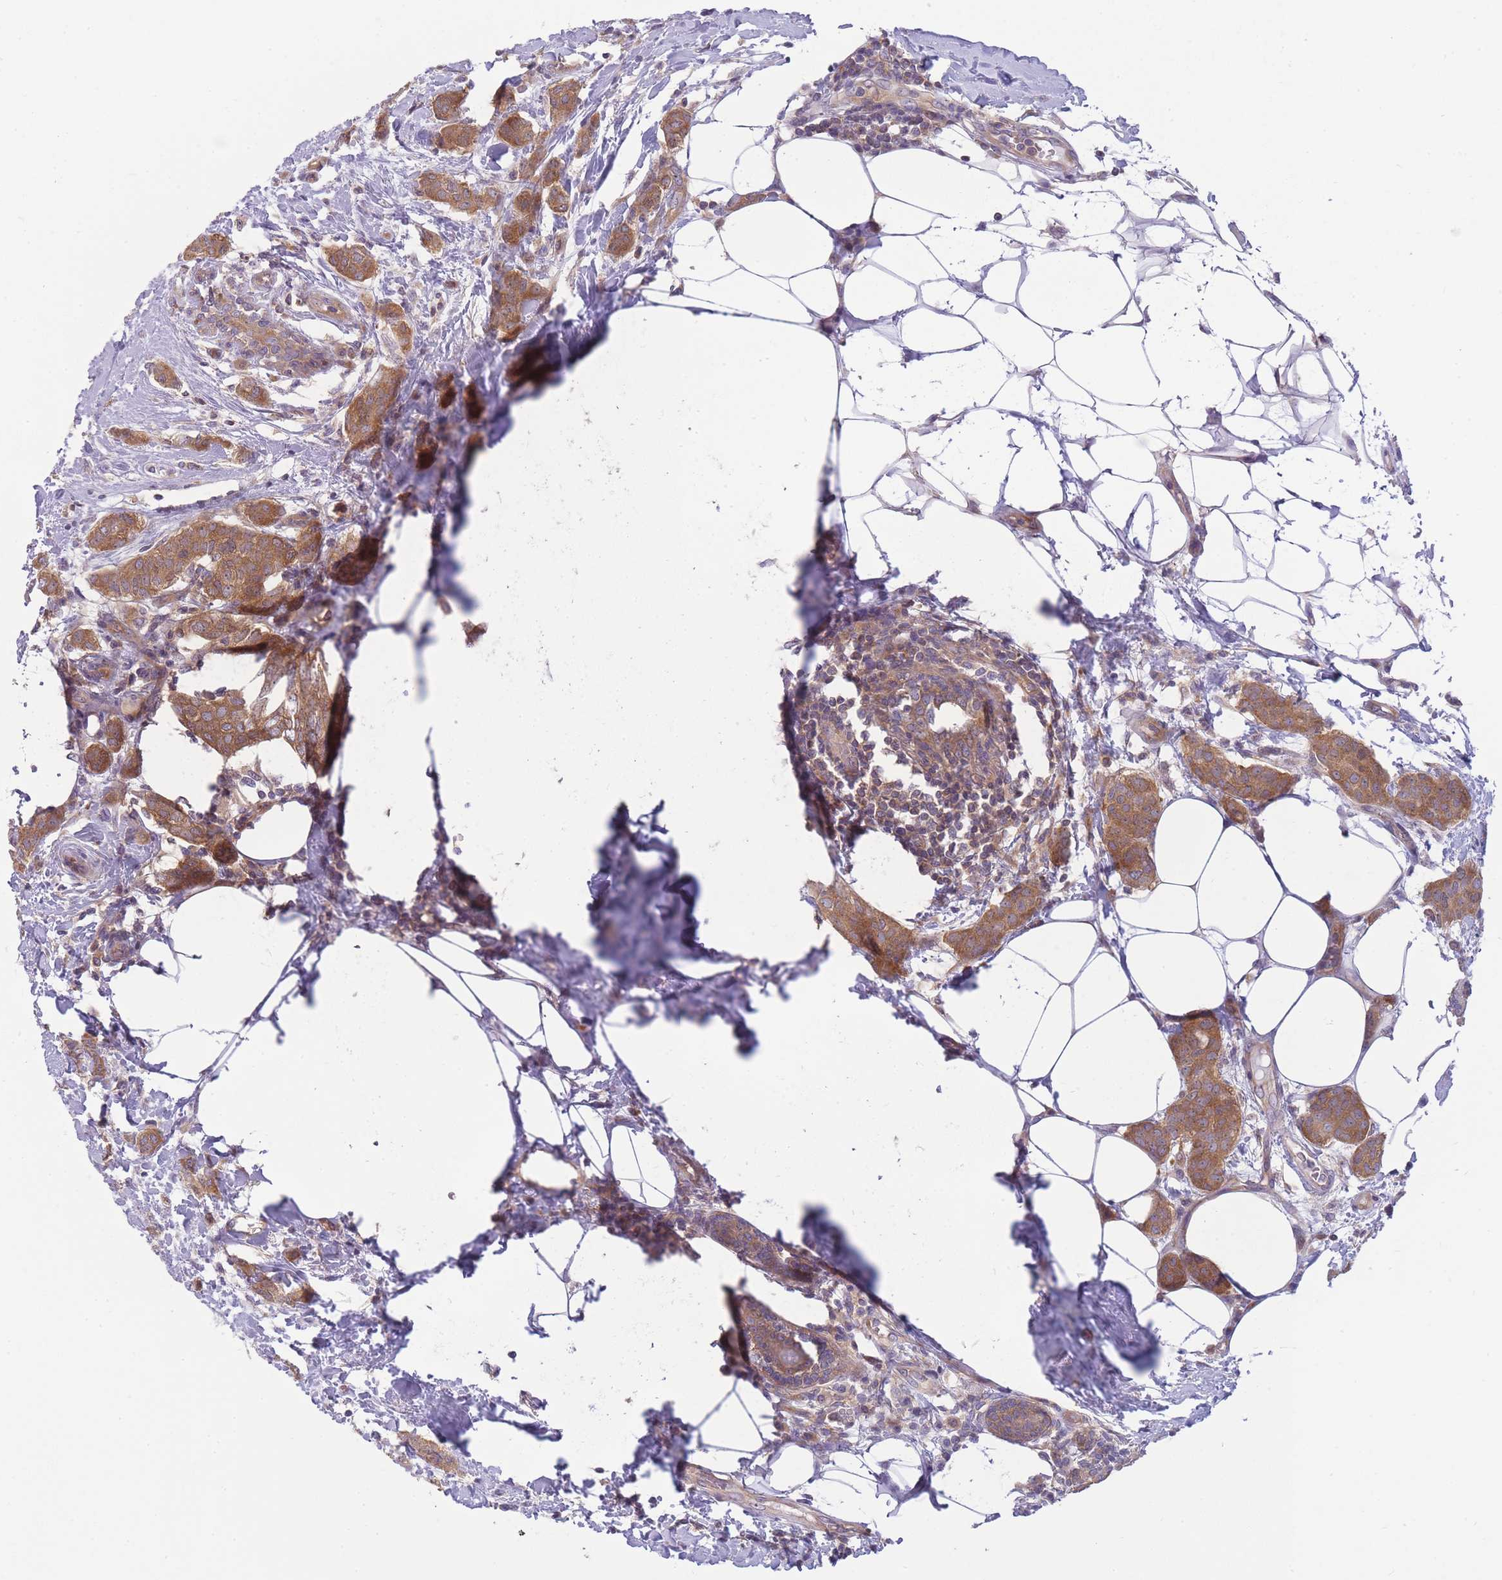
{"staining": {"intensity": "moderate", "quantity": ">75%", "location": "cytoplasmic/membranous"}, "tissue": "breast cancer", "cell_type": "Tumor cells", "image_type": "cancer", "snomed": [{"axis": "morphology", "description": "Duct carcinoma"}, {"axis": "topography", "description": "Breast"}], "caption": "Brown immunohistochemical staining in human breast intraductal carcinoma reveals moderate cytoplasmic/membranous positivity in approximately >75% of tumor cells.", "gene": "PFDN6", "patient": {"sex": "female", "age": 72}}